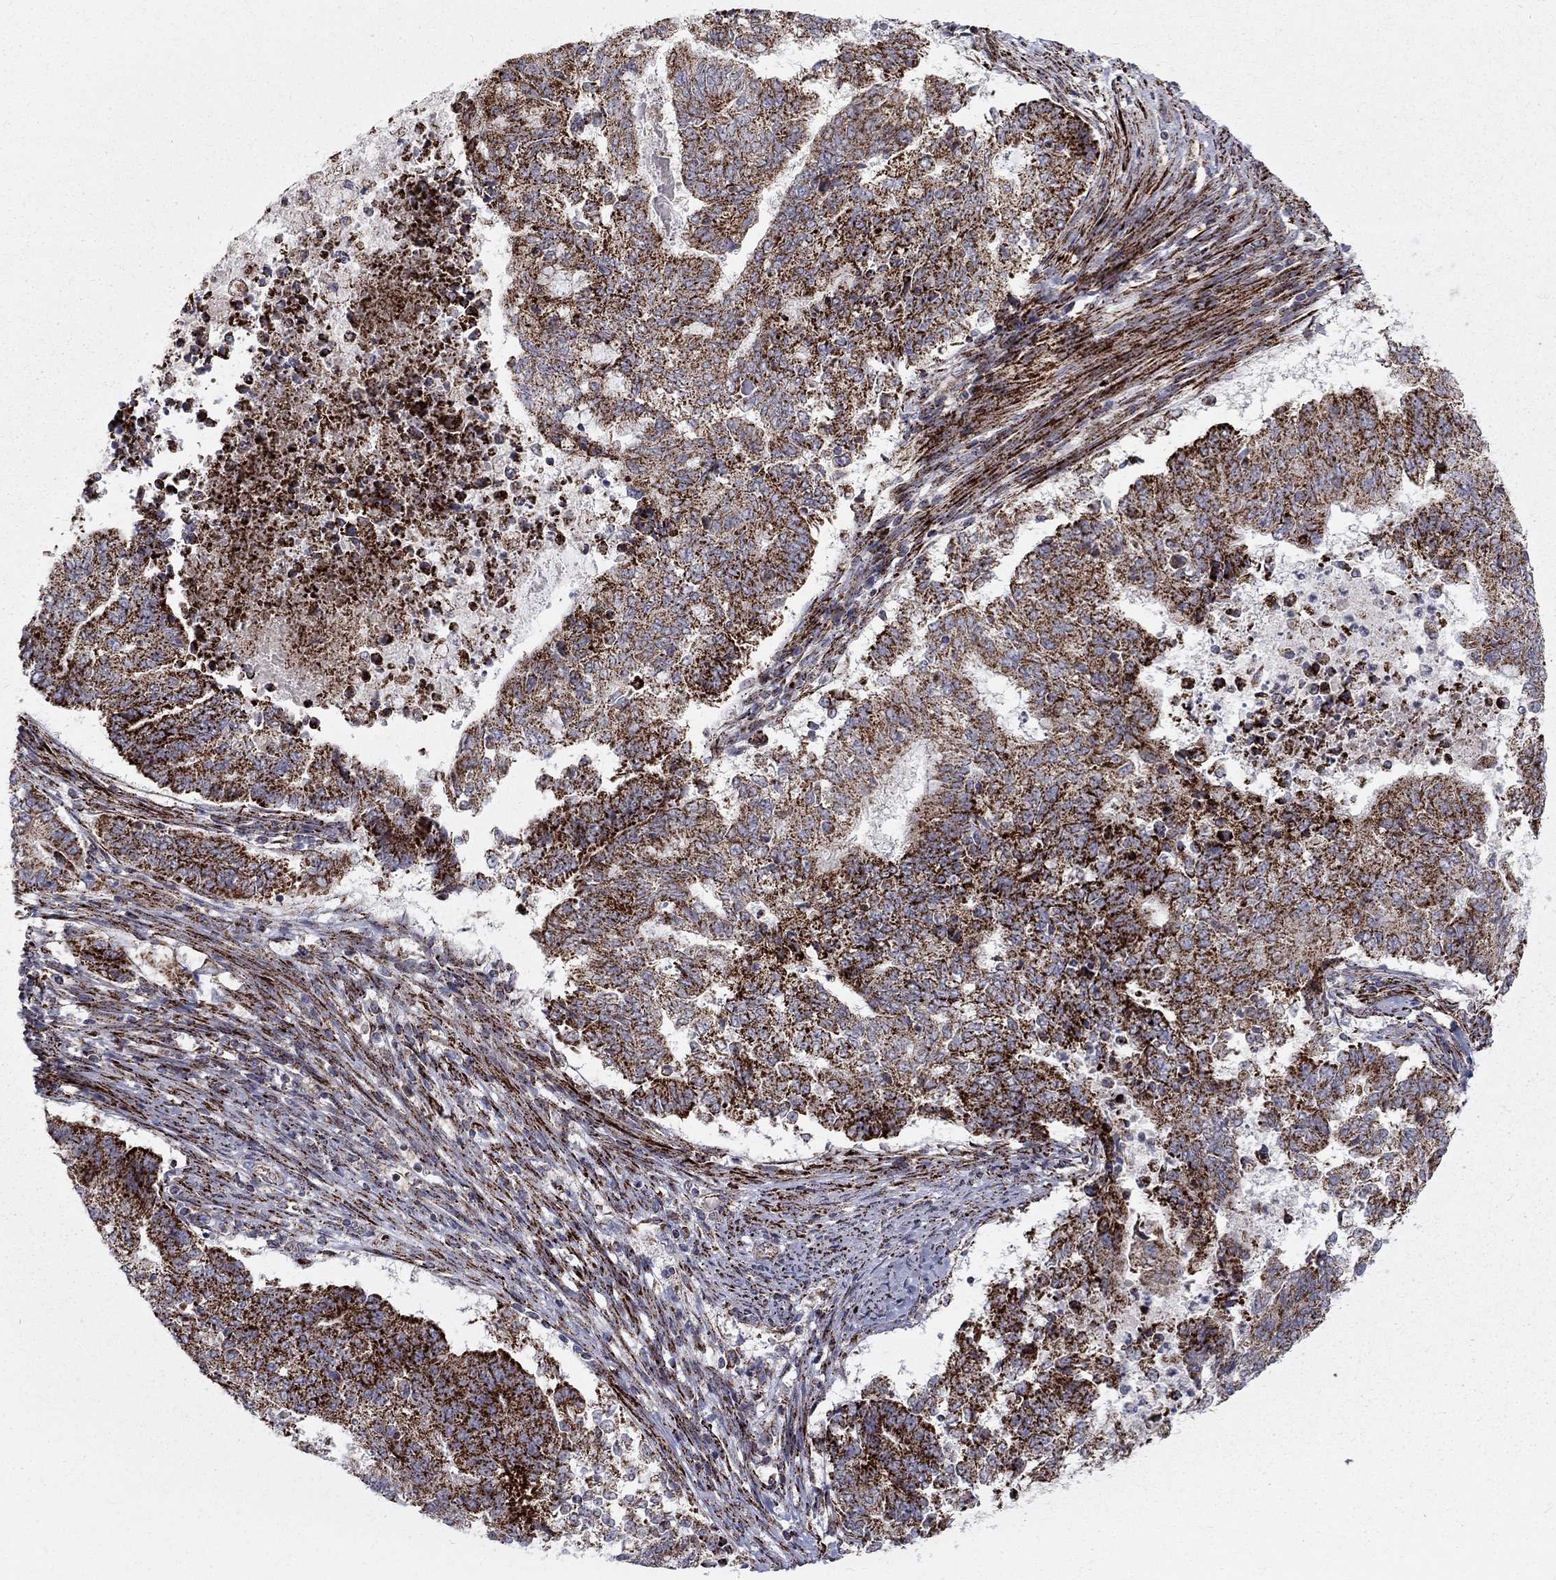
{"staining": {"intensity": "strong", "quantity": ">75%", "location": "cytoplasmic/membranous"}, "tissue": "endometrial cancer", "cell_type": "Tumor cells", "image_type": "cancer", "snomed": [{"axis": "morphology", "description": "Adenocarcinoma, NOS"}, {"axis": "topography", "description": "Endometrium"}], "caption": "Human endometrial adenocarcinoma stained with a brown dye displays strong cytoplasmic/membranous positive positivity in about >75% of tumor cells.", "gene": "ALDH1B1", "patient": {"sex": "female", "age": 65}}